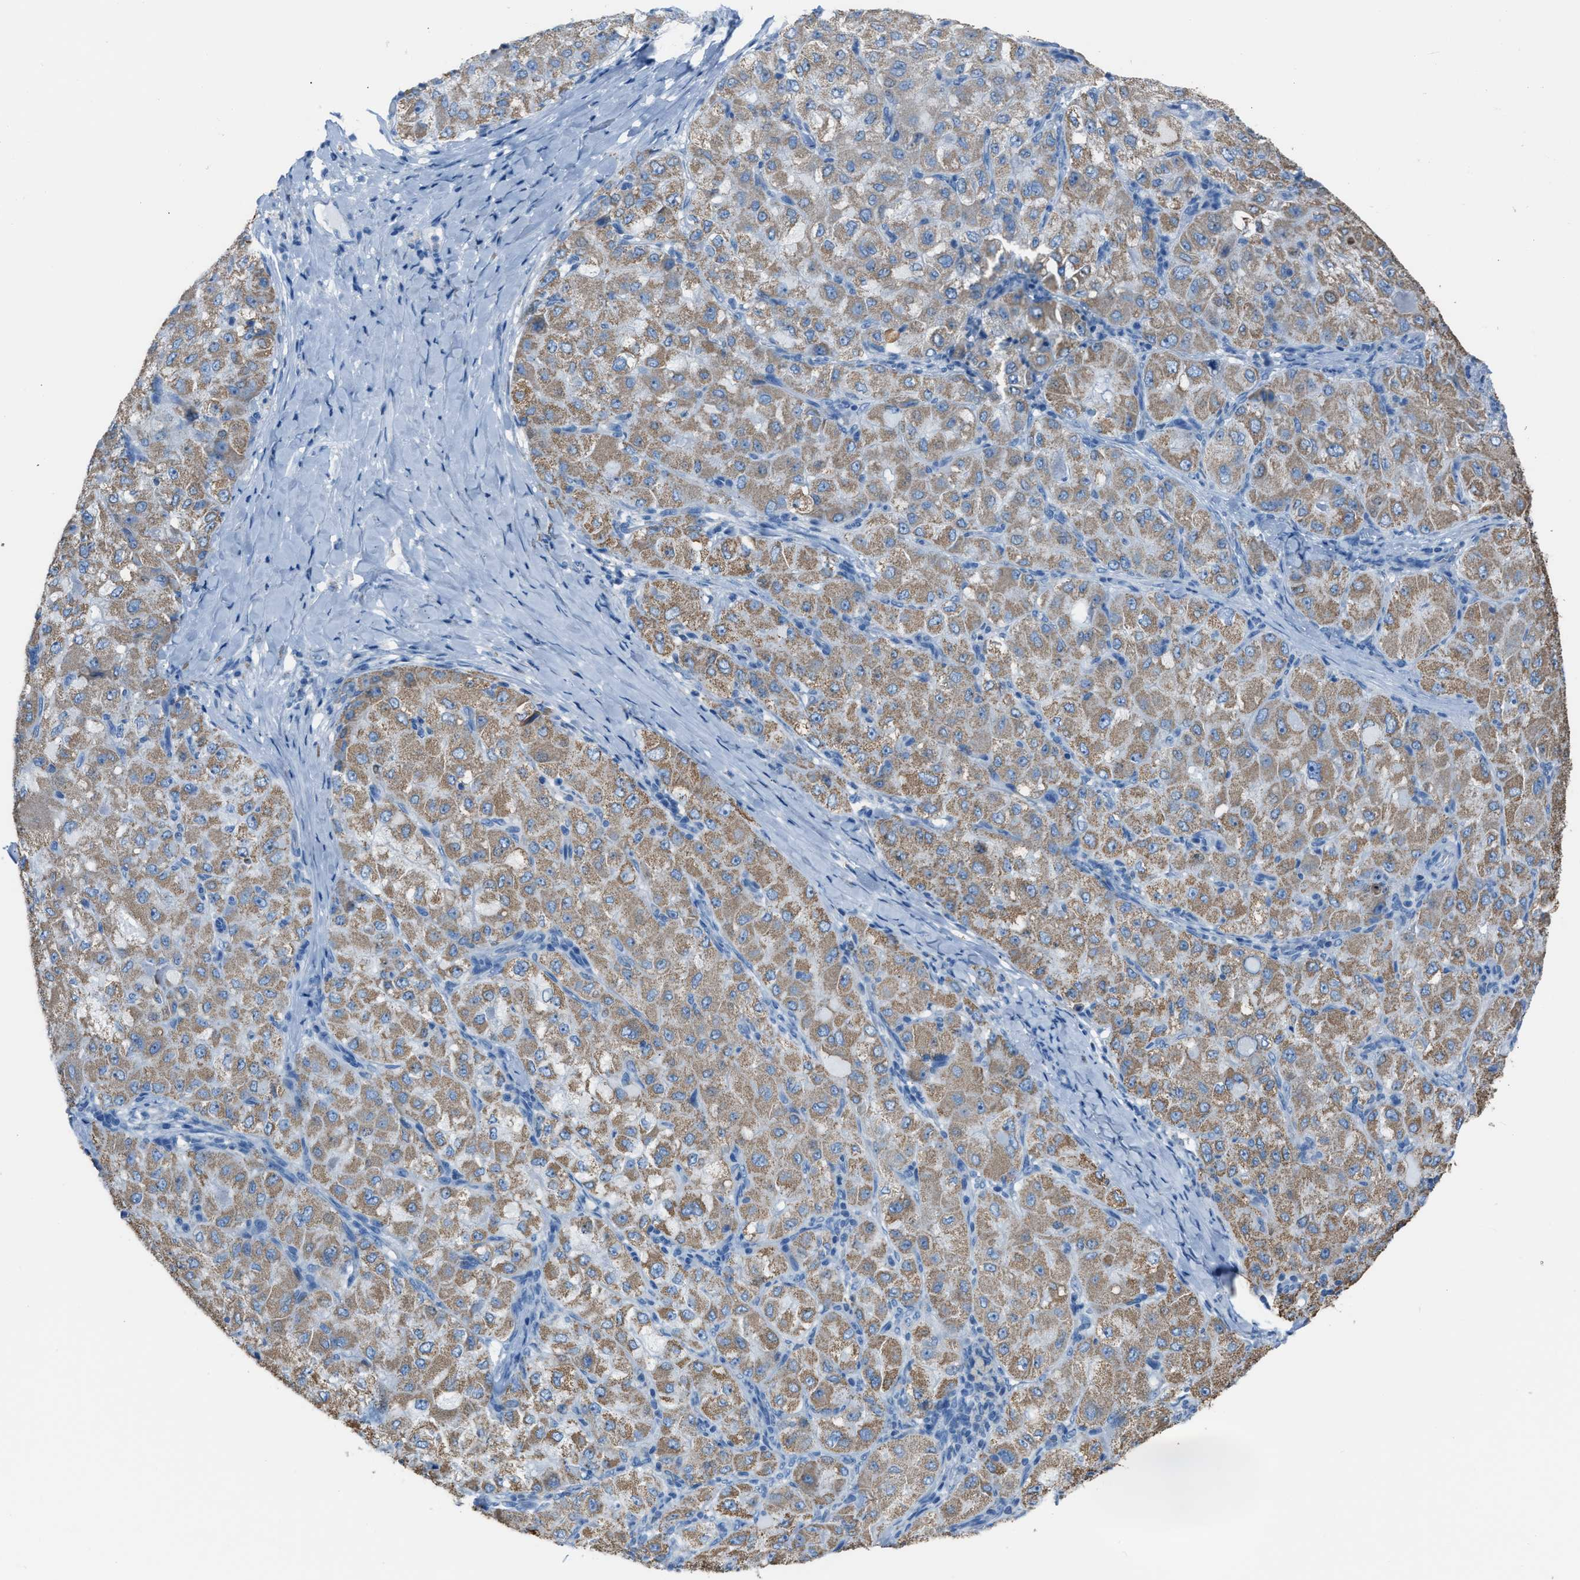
{"staining": {"intensity": "moderate", "quantity": "25%-75%", "location": "cytoplasmic/membranous"}, "tissue": "liver cancer", "cell_type": "Tumor cells", "image_type": "cancer", "snomed": [{"axis": "morphology", "description": "Carcinoma, Hepatocellular, NOS"}, {"axis": "topography", "description": "Liver"}], "caption": "Protein staining reveals moderate cytoplasmic/membranous staining in approximately 25%-75% of tumor cells in liver cancer. The staining is performed using DAB brown chromogen to label protein expression. The nuclei are counter-stained blue using hematoxylin.", "gene": "MDH2", "patient": {"sex": "male", "age": 80}}